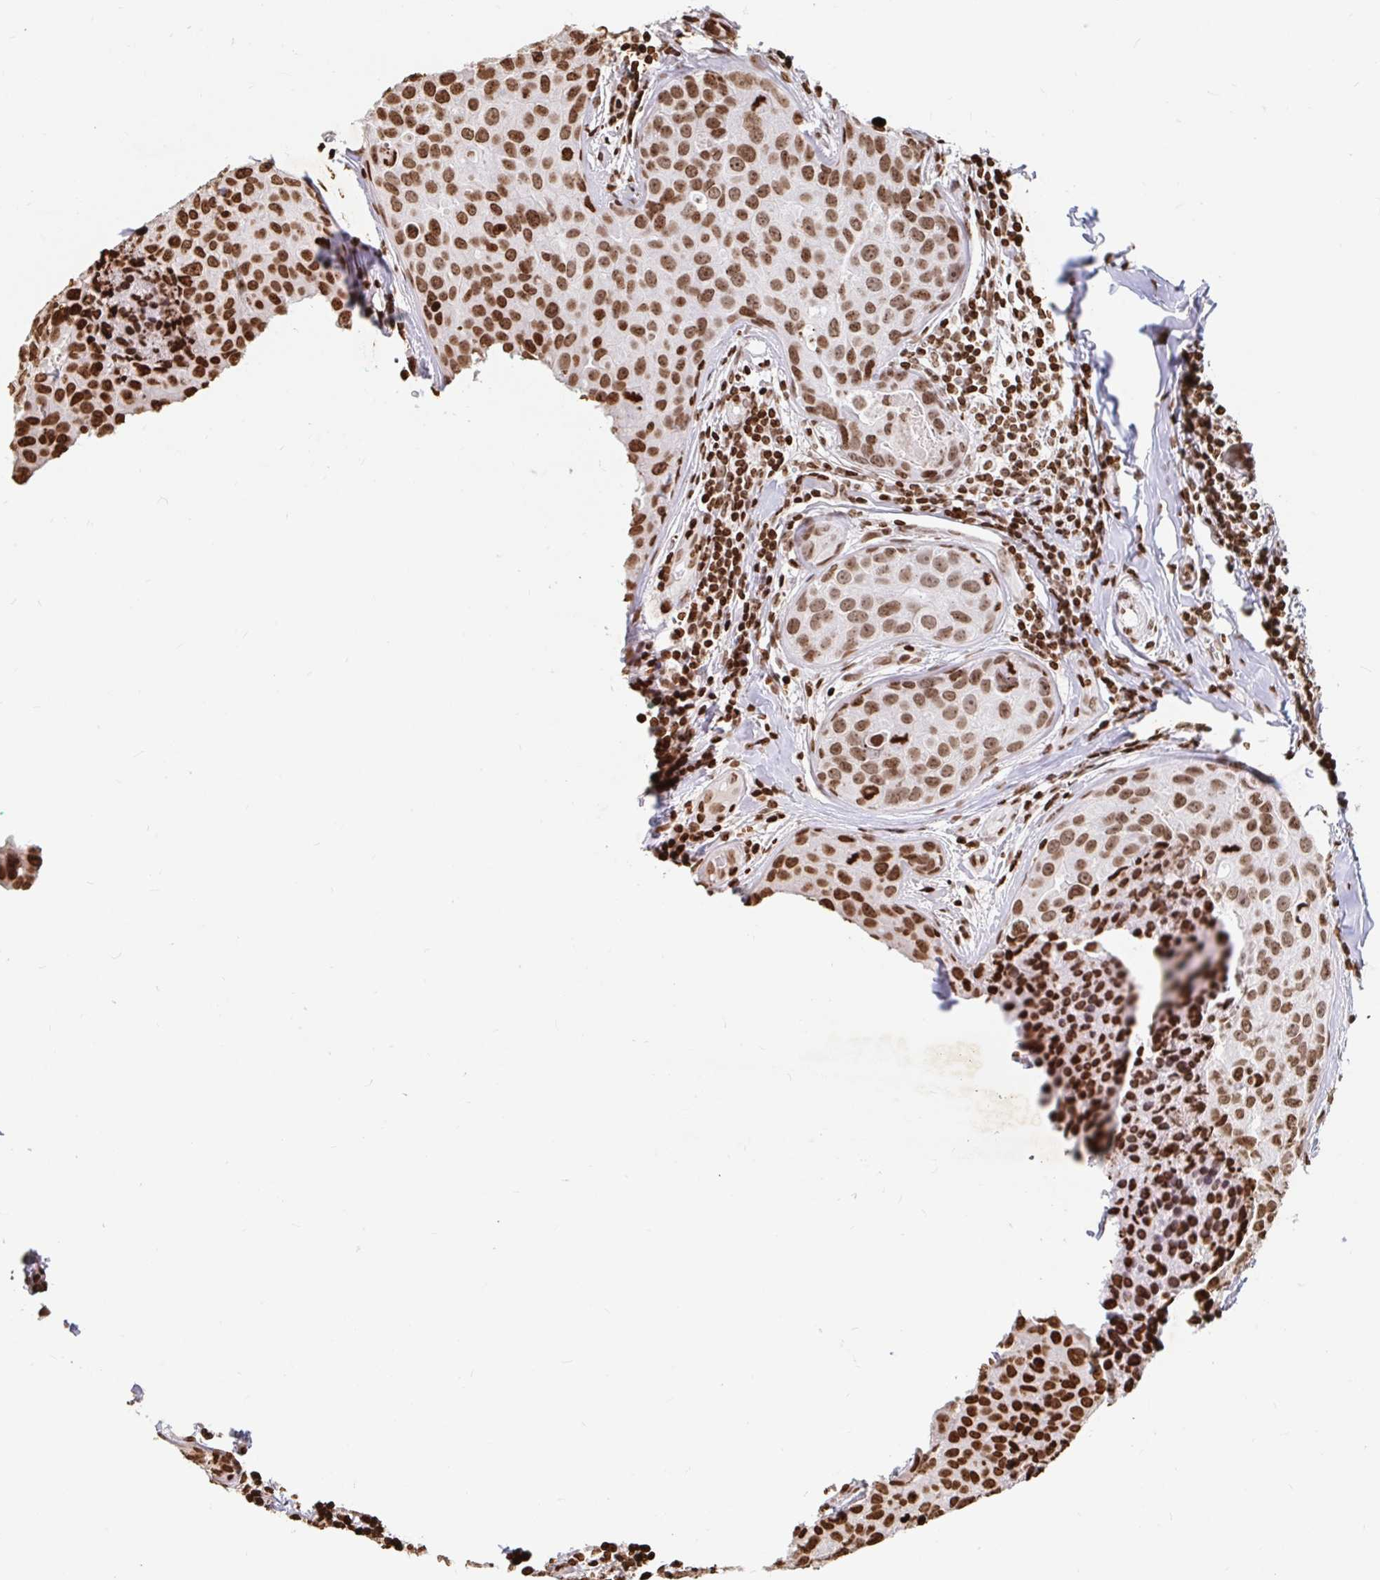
{"staining": {"intensity": "moderate", "quantity": ">75%", "location": "nuclear"}, "tissue": "breast cancer", "cell_type": "Tumor cells", "image_type": "cancer", "snomed": [{"axis": "morphology", "description": "Duct carcinoma"}, {"axis": "topography", "description": "Breast"}], "caption": "Protein staining by IHC reveals moderate nuclear expression in approximately >75% of tumor cells in breast infiltrating ductal carcinoma.", "gene": "H2BC5", "patient": {"sex": "female", "age": 24}}